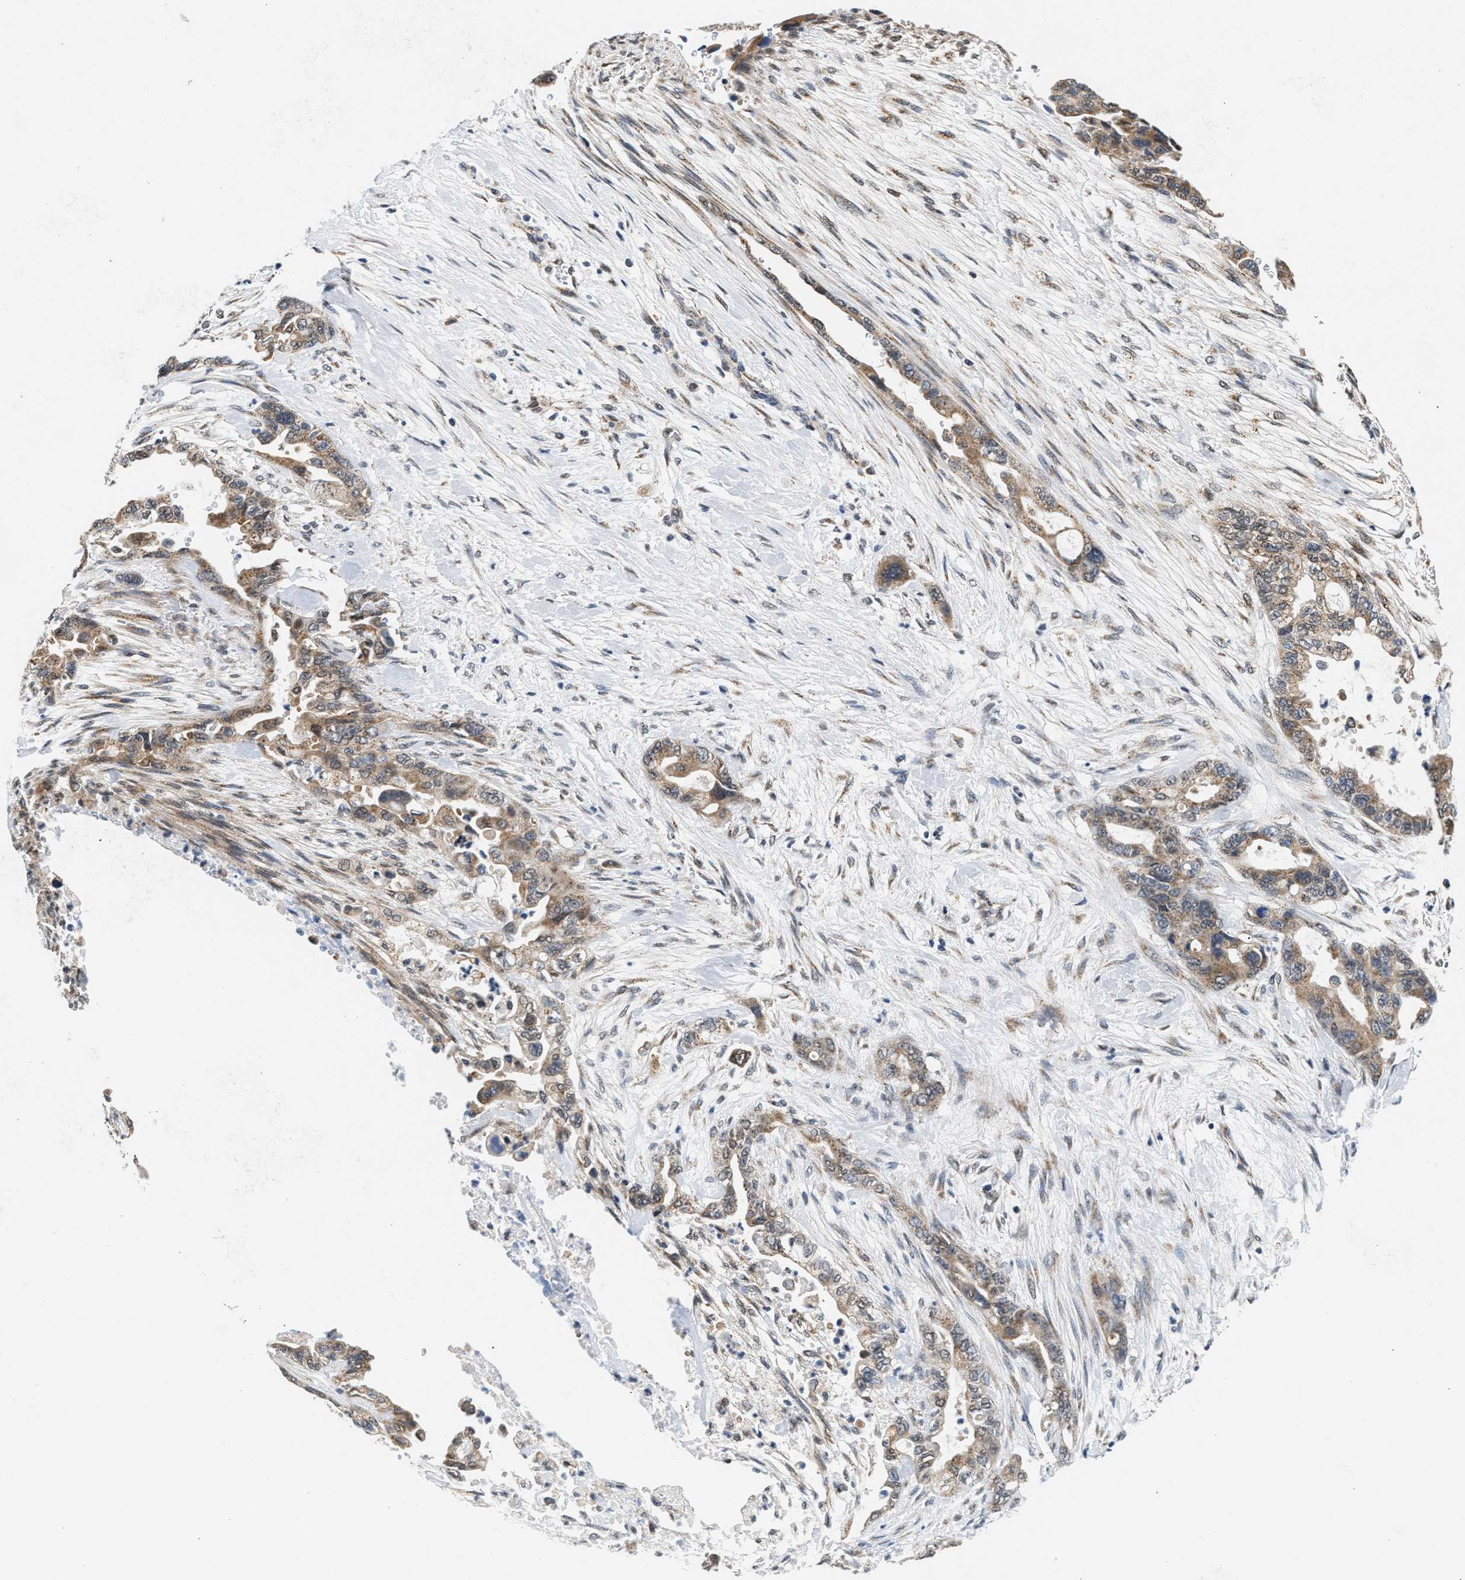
{"staining": {"intensity": "moderate", "quantity": ">75%", "location": "cytoplasmic/membranous"}, "tissue": "pancreatic cancer", "cell_type": "Tumor cells", "image_type": "cancer", "snomed": [{"axis": "morphology", "description": "Adenocarcinoma, NOS"}, {"axis": "topography", "description": "Pancreas"}], "caption": "Pancreatic cancer (adenocarcinoma) stained with a protein marker reveals moderate staining in tumor cells.", "gene": "KCNMB2", "patient": {"sex": "male", "age": 70}}